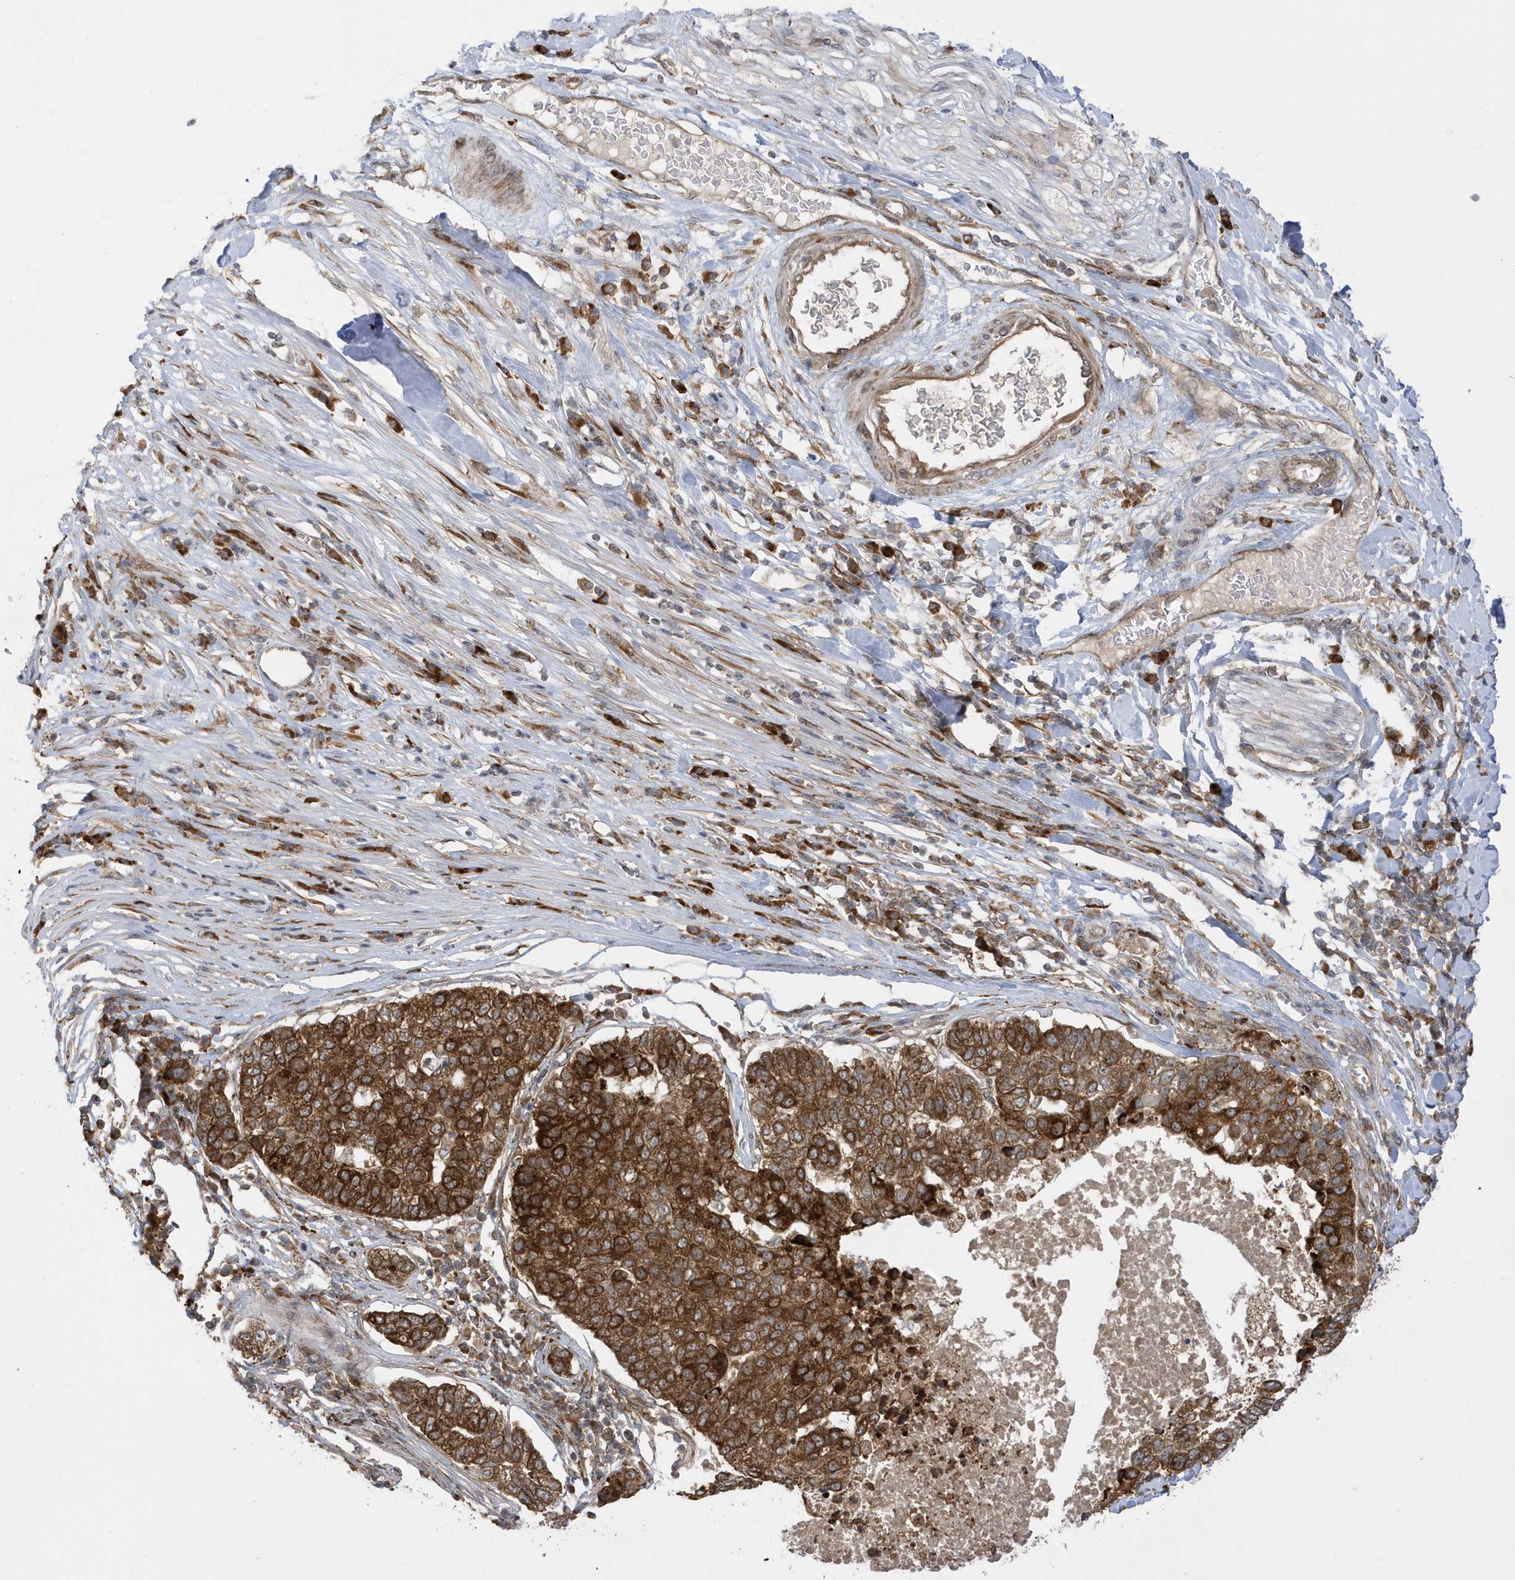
{"staining": {"intensity": "strong", "quantity": ">75%", "location": "cytoplasmic/membranous"}, "tissue": "pancreatic cancer", "cell_type": "Tumor cells", "image_type": "cancer", "snomed": [{"axis": "morphology", "description": "Adenocarcinoma, NOS"}, {"axis": "topography", "description": "Pancreas"}], "caption": "Pancreatic cancer tissue exhibits strong cytoplasmic/membranous staining in approximately >75% of tumor cells", "gene": "METTL21A", "patient": {"sex": "female", "age": 61}}